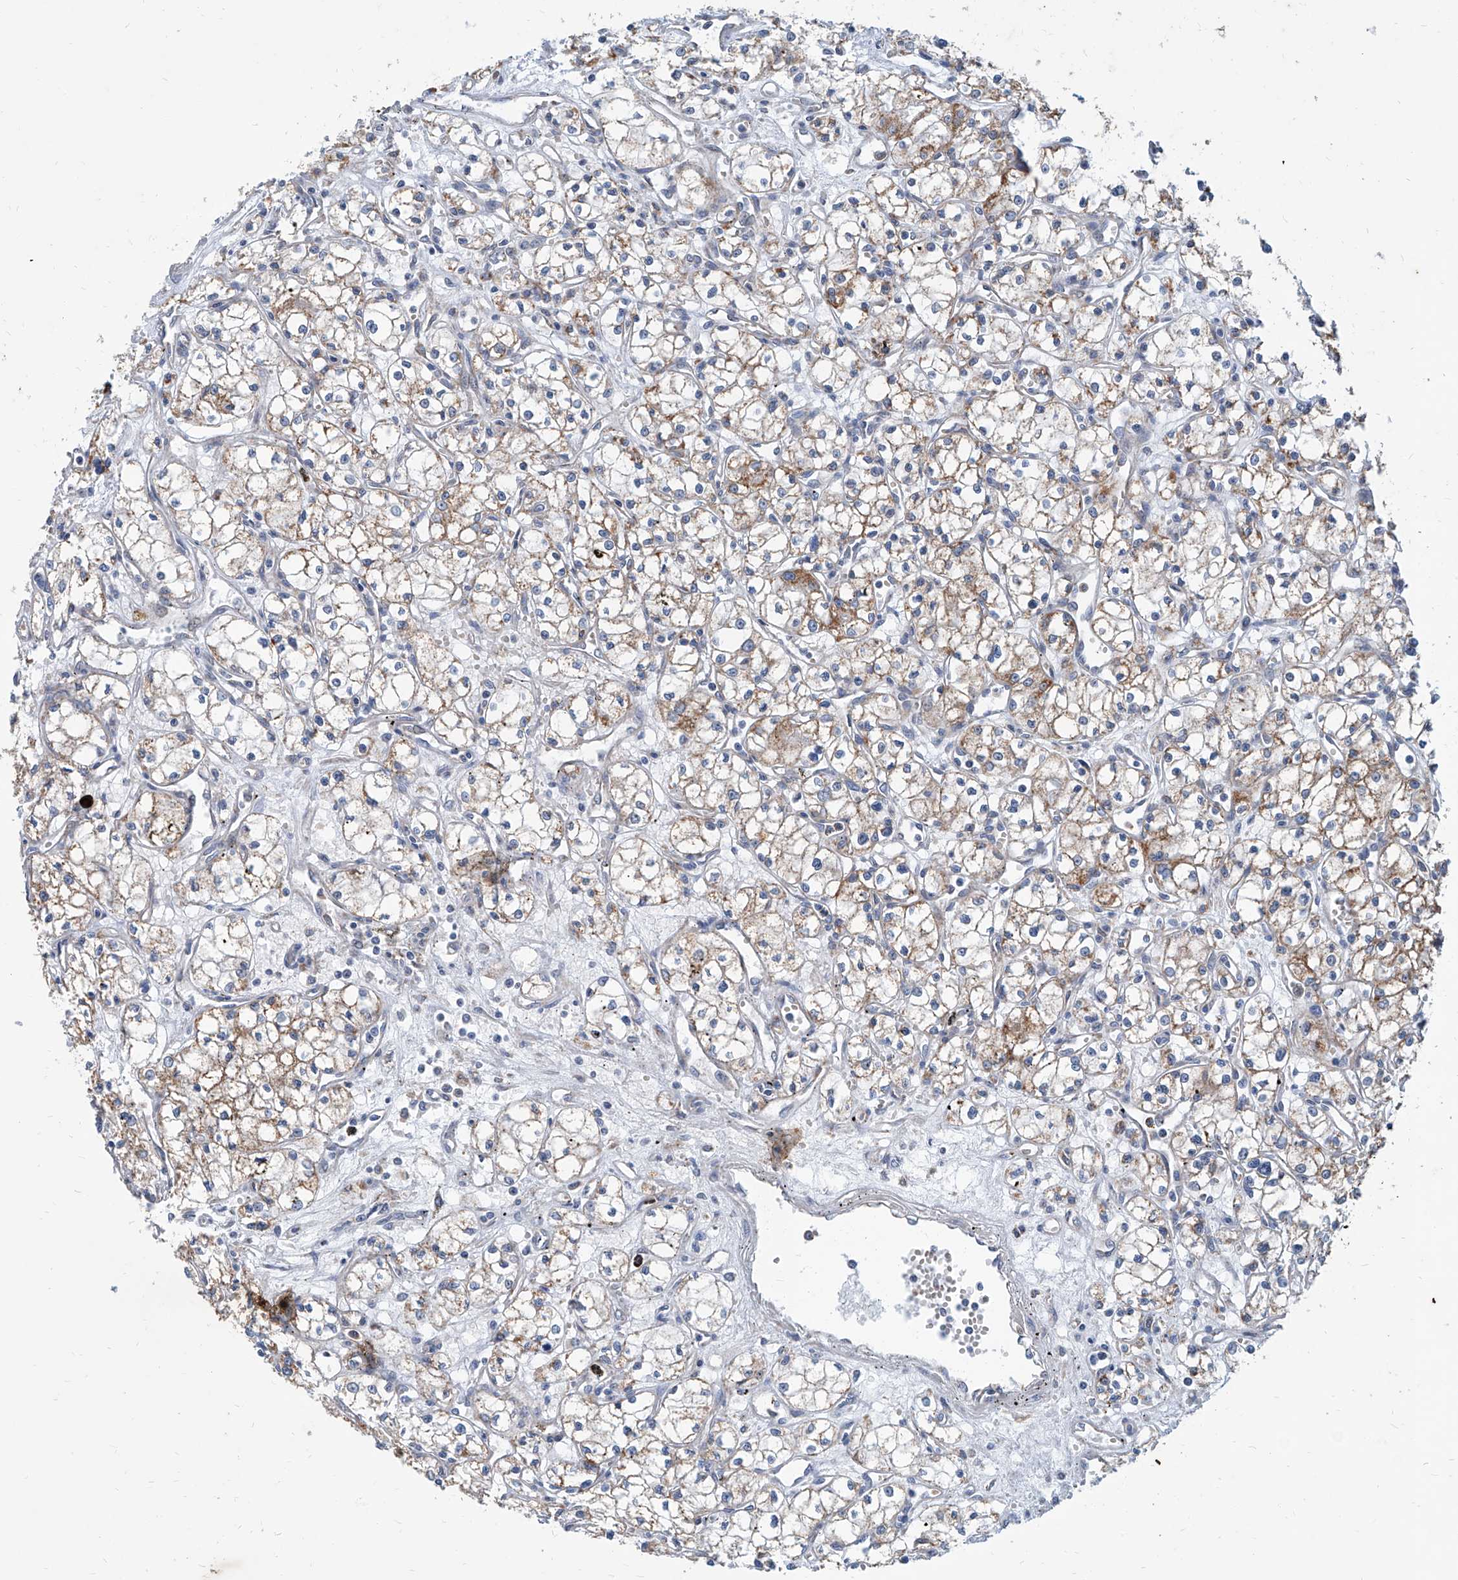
{"staining": {"intensity": "moderate", "quantity": ">75%", "location": "cytoplasmic/membranous"}, "tissue": "renal cancer", "cell_type": "Tumor cells", "image_type": "cancer", "snomed": [{"axis": "morphology", "description": "Adenocarcinoma, NOS"}, {"axis": "topography", "description": "Kidney"}], "caption": "Immunohistochemistry of human renal cancer (adenocarcinoma) reveals medium levels of moderate cytoplasmic/membranous positivity in approximately >75% of tumor cells. Ihc stains the protein in brown and the nuclei are stained blue.", "gene": "USP48", "patient": {"sex": "male", "age": 59}}